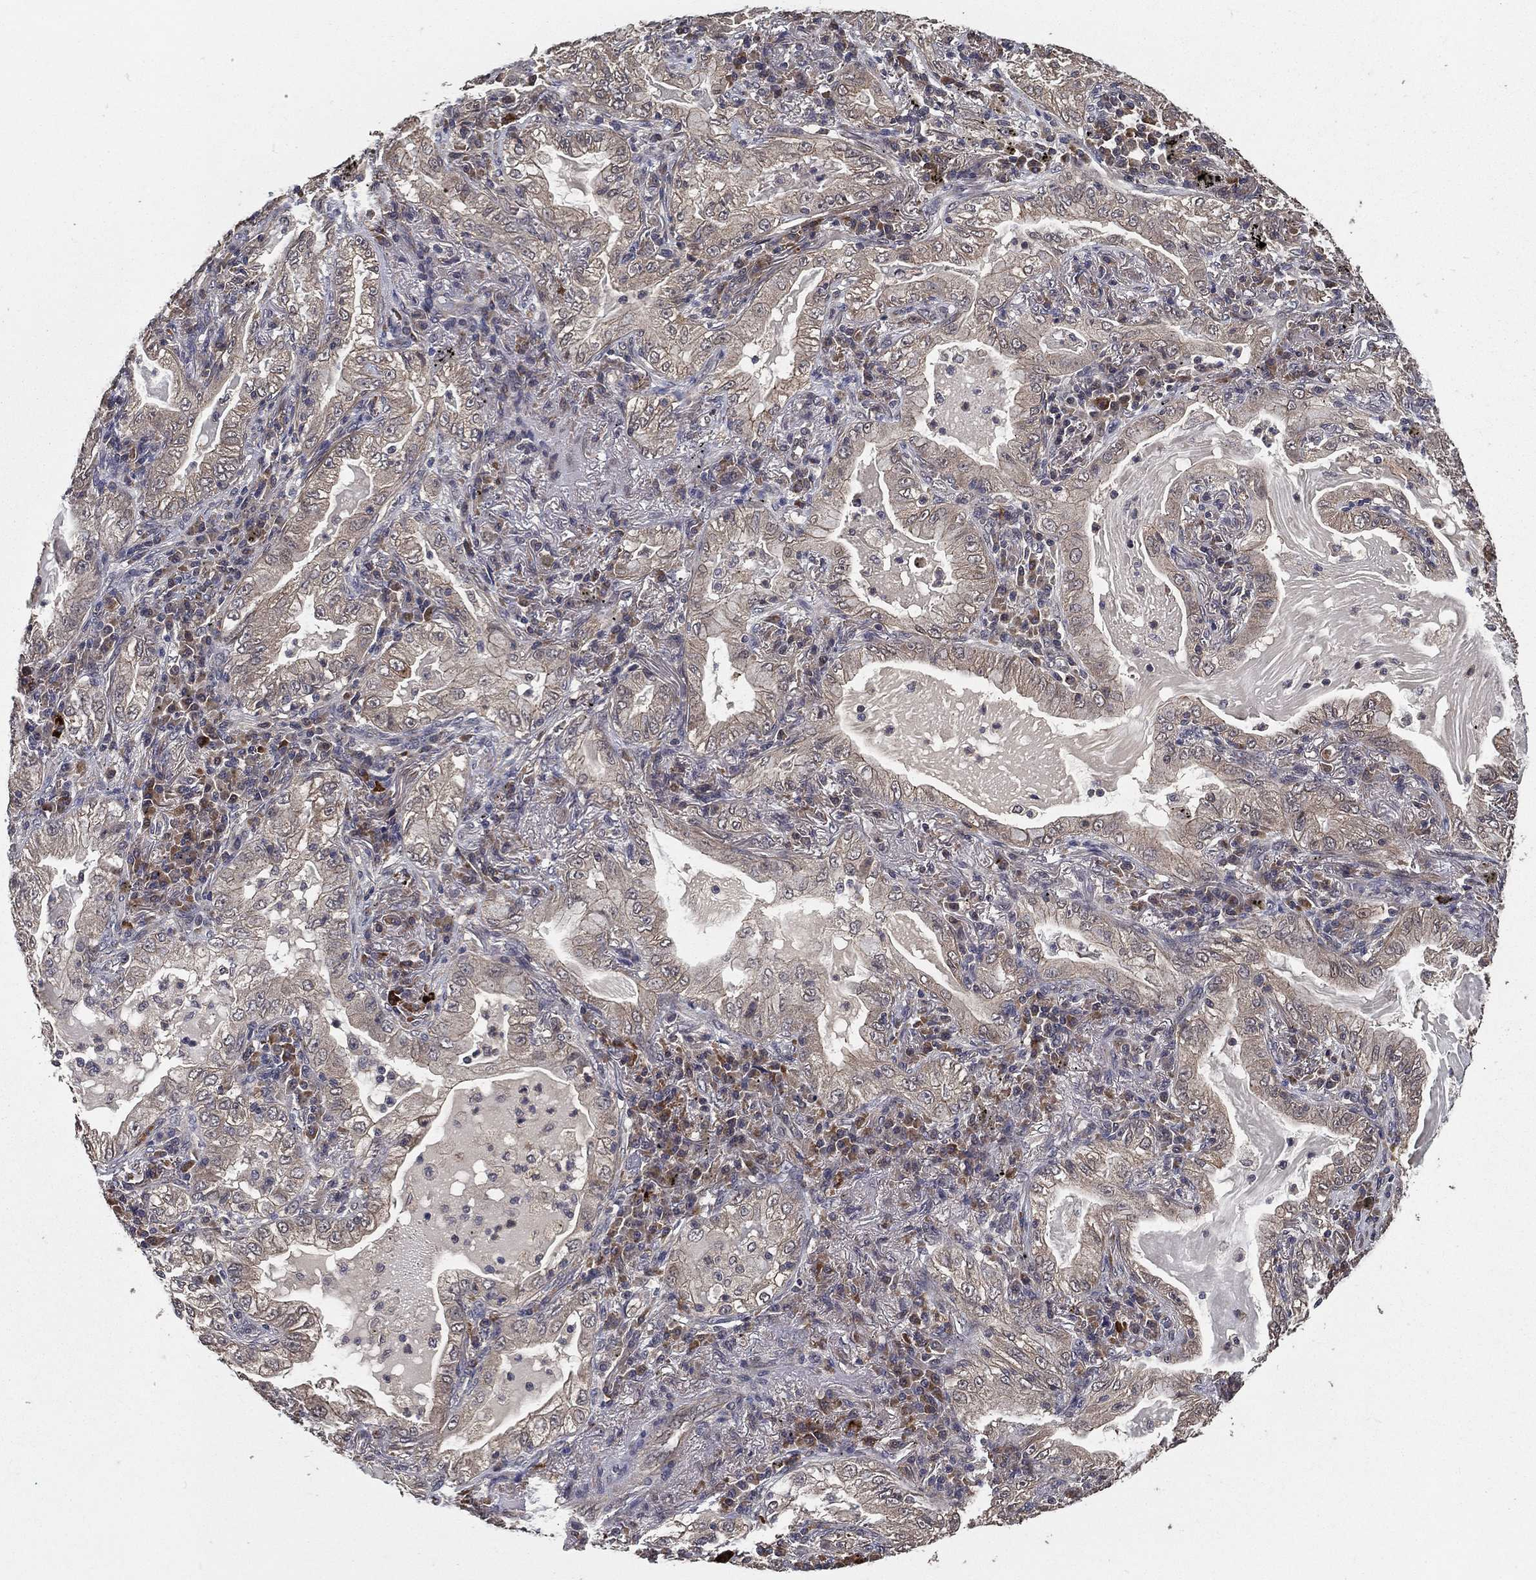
{"staining": {"intensity": "negative", "quantity": "none", "location": "none"}, "tissue": "lung cancer", "cell_type": "Tumor cells", "image_type": "cancer", "snomed": [{"axis": "morphology", "description": "Adenocarcinoma, NOS"}, {"axis": "topography", "description": "Lung"}], "caption": "This is an IHC histopathology image of lung adenocarcinoma. There is no positivity in tumor cells.", "gene": "PCNT", "patient": {"sex": "female", "age": 73}}